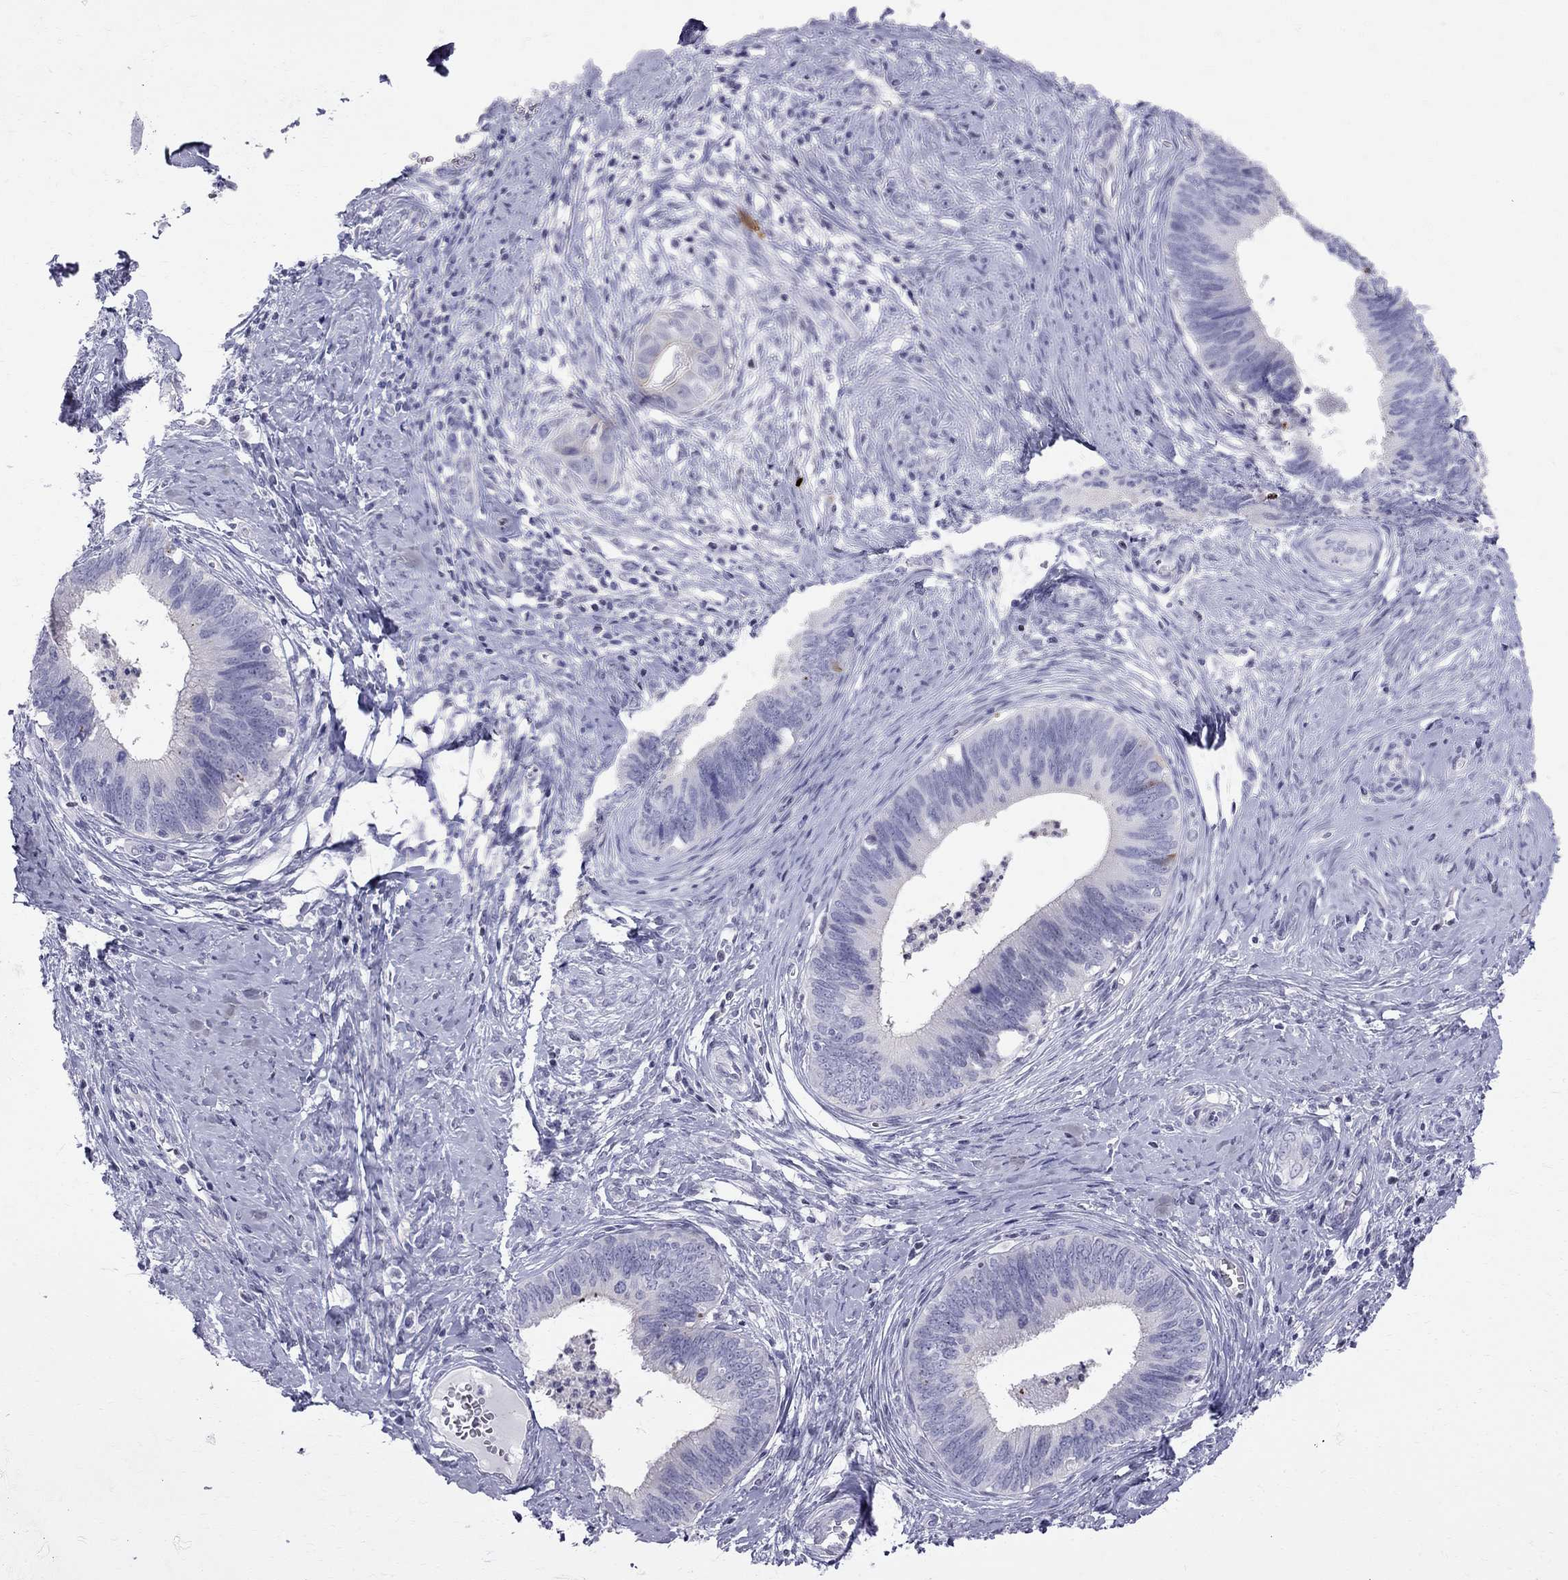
{"staining": {"intensity": "weak", "quantity": "<25%", "location": "cytoplasmic/membranous"}, "tissue": "cervical cancer", "cell_type": "Tumor cells", "image_type": "cancer", "snomed": [{"axis": "morphology", "description": "Adenocarcinoma, NOS"}, {"axis": "topography", "description": "Cervix"}], "caption": "DAB immunohistochemical staining of cervical cancer (adenocarcinoma) displays no significant expression in tumor cells.", "gene": "MUC15", "patient": {"sex": "female", "age": 42}}